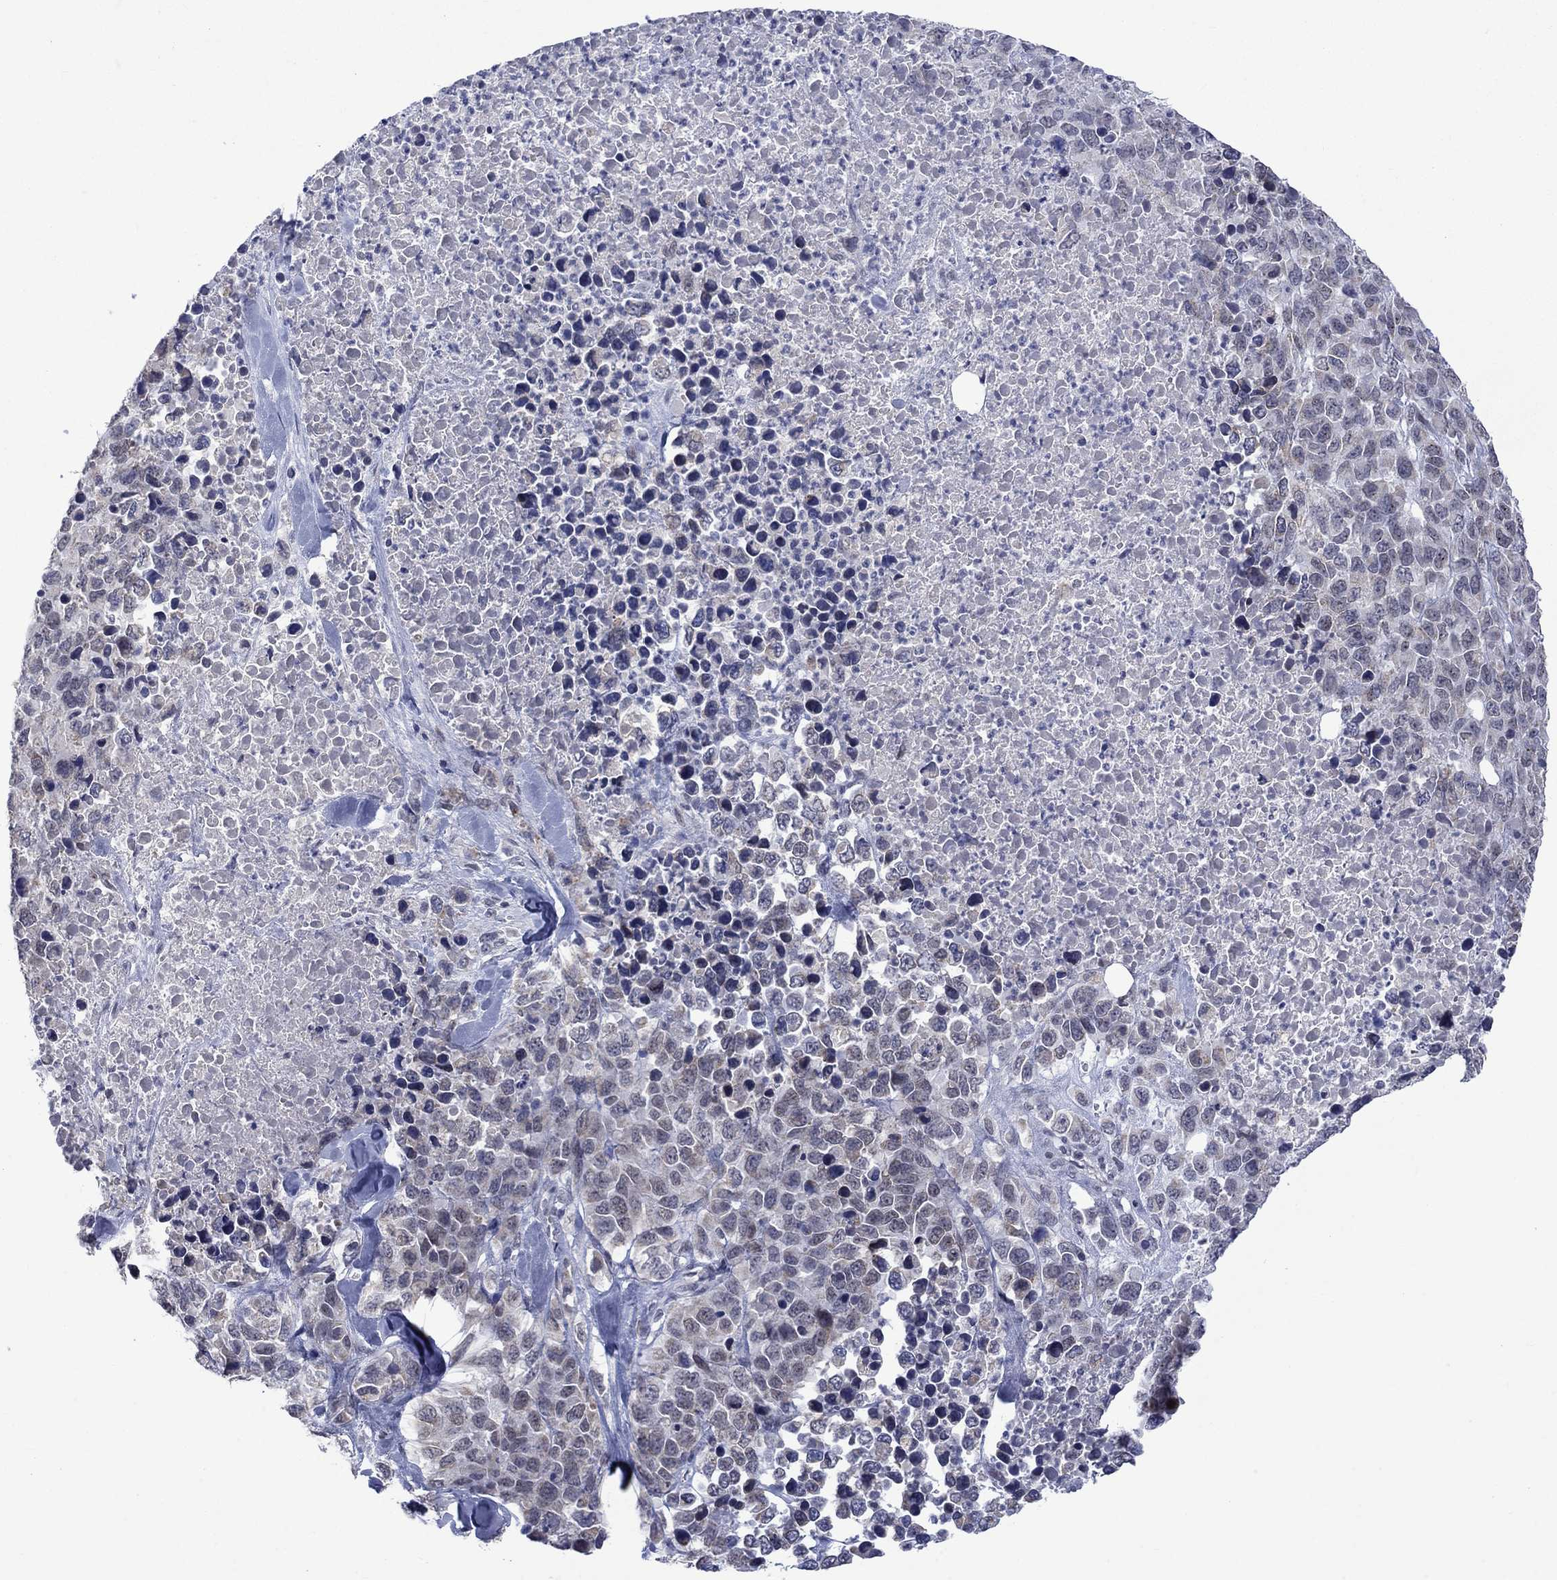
{"staining": {"intensity": "negative", "quantity": "none", "location": "none"}, "tissue": "melanoma", "cell_type": "Tumor cells", "image_type": "cancer", "snomed": [{"axis": "morphology", "description": "Malignant melanoma, Metastatic site"}, {"axis": "topography", "description": "Skin"}], "caption": "A micrograph of human melanoma is negative for staining in tumor cells.", "gene": "KCNJ16", "patient": {"sex": "male", "age": 84}}